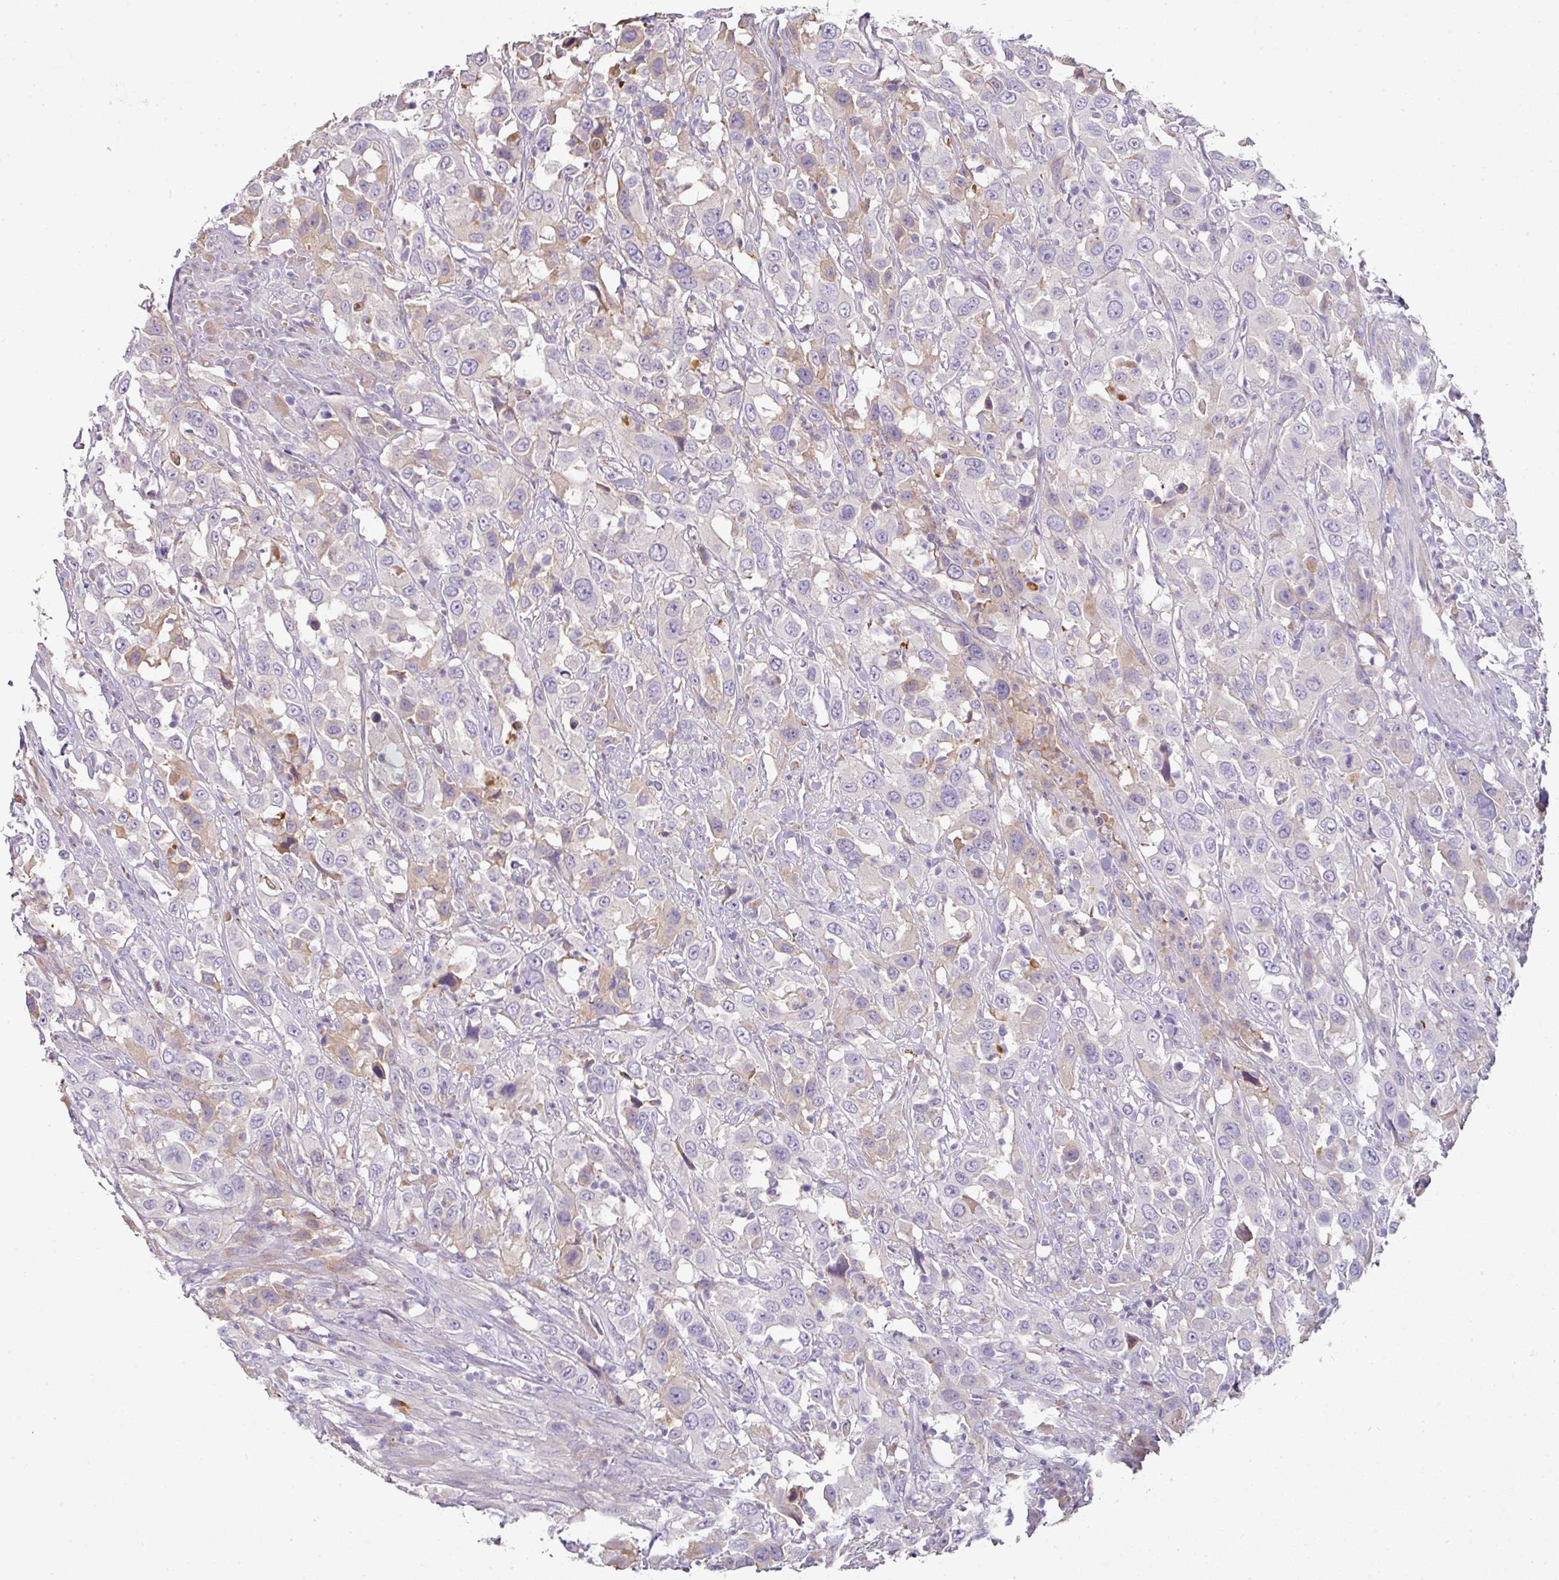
{"staining": {"intensity": "weak", "quantity": "<25%", "location": "cytoplasmic/membranous"}, "tissue": "urothelial cancer", "cell_type": "Tumor cells", "image_type": "cancer", "snomed": [{"axis": "morphology", "description": "Urothelial carcinoma, High grade"}, {"axis": "topography", "description": "Urinary bladder"}], "caption": "Histopathology image shows no protein positivity in tumor cells of urothelial carcinoma (high-grade) tissue. (DAB (3,3'-diaminobenzidine) IHC visualized using brightfield microscopy, high magnification).", "gene": "CCZ1", "patient": {"sex": "male", "age": 61}}